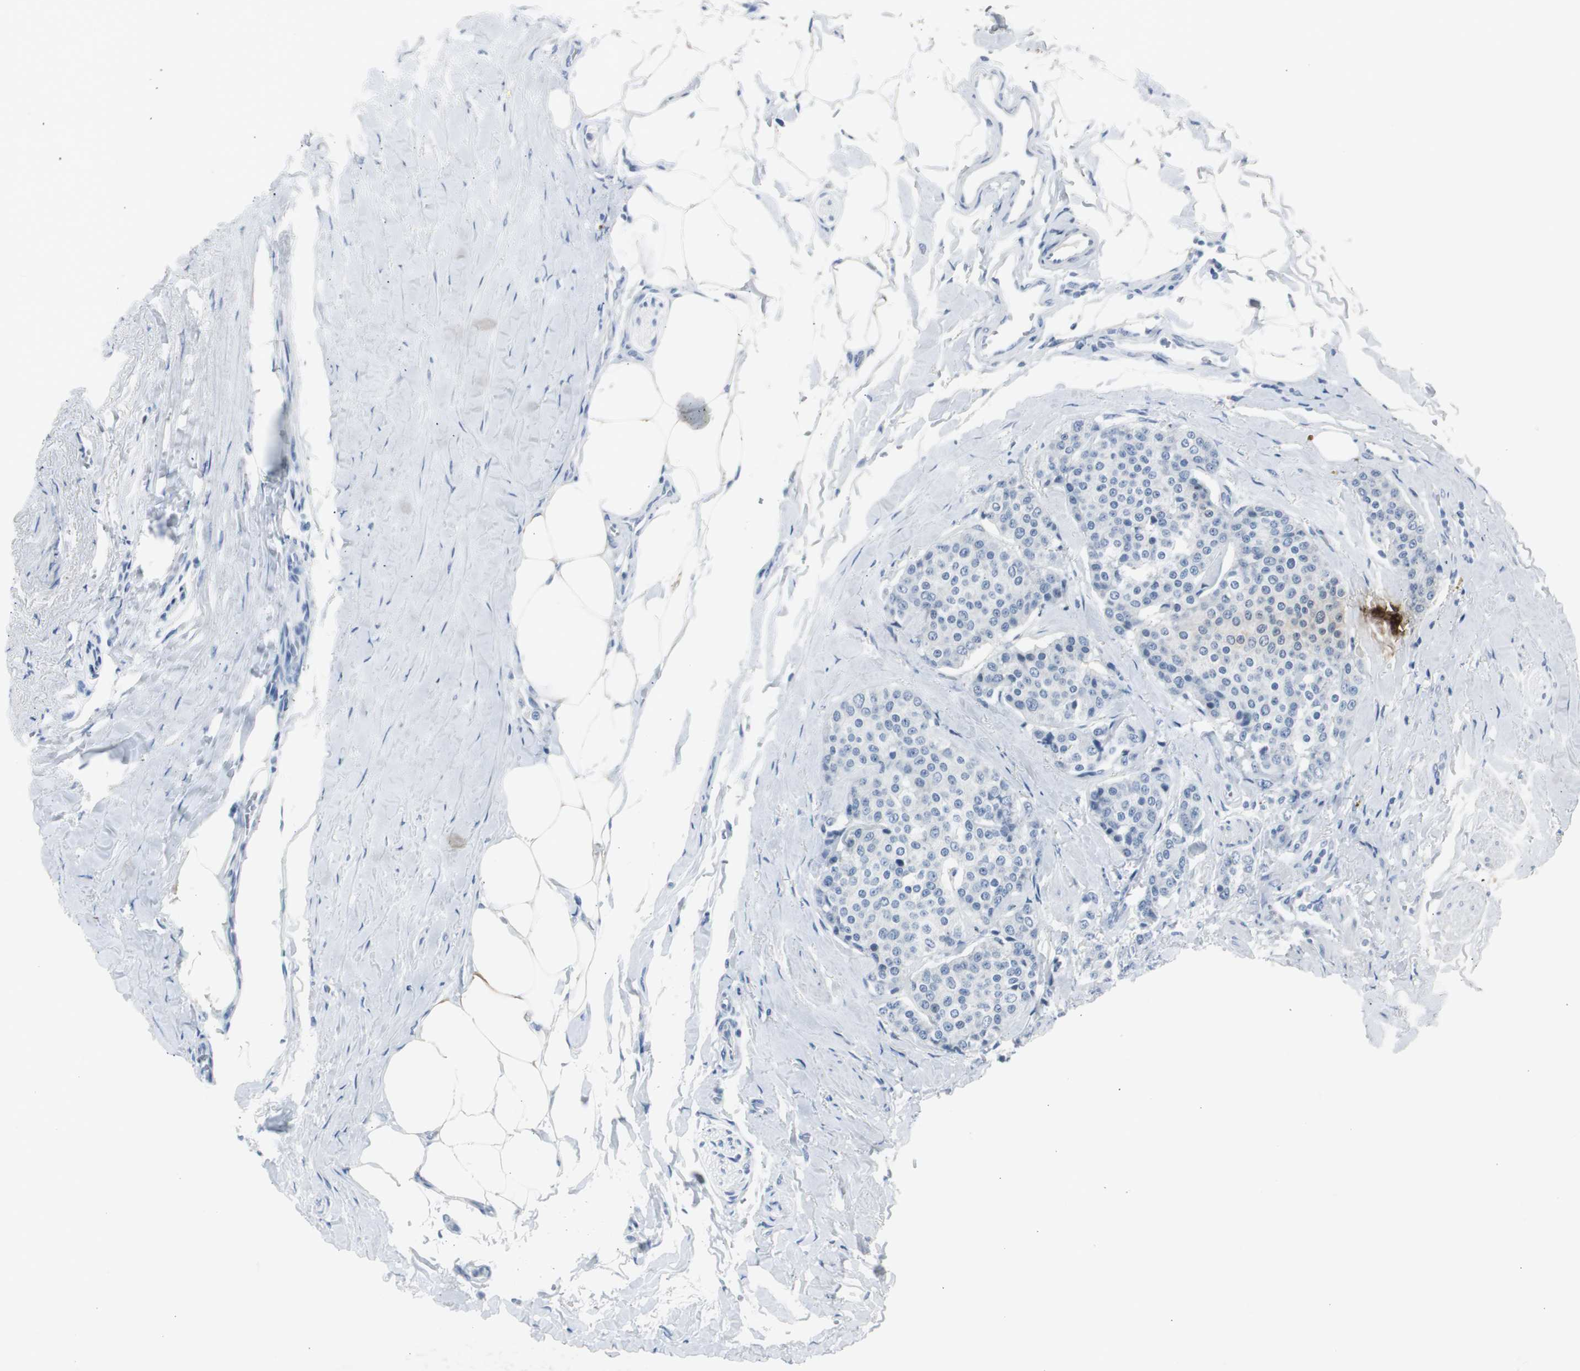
{"staining": {"intensity": "negative", "quantity": "none", "location": "none"}, "tissue": "carcinoid", "cell_type": "Tumor cells", "image_type": "cancer", "snomed": [{"axis": "morphology", "description": "Carcinoid, malignant, NOS"}, {"axis": "topography", "description": "Colon"}], "caption": "This is a image of IHC staining of carcinoid, which shows no staining in tumor cells. (Stains: DAB (3,3'-diaminobenzidine) IHC with hematoxylin counter stain, Microscopy: brightfield microscopy at high magnification).", "gene": "S100A7", "patient": {"sex": "female", "age": 61}}